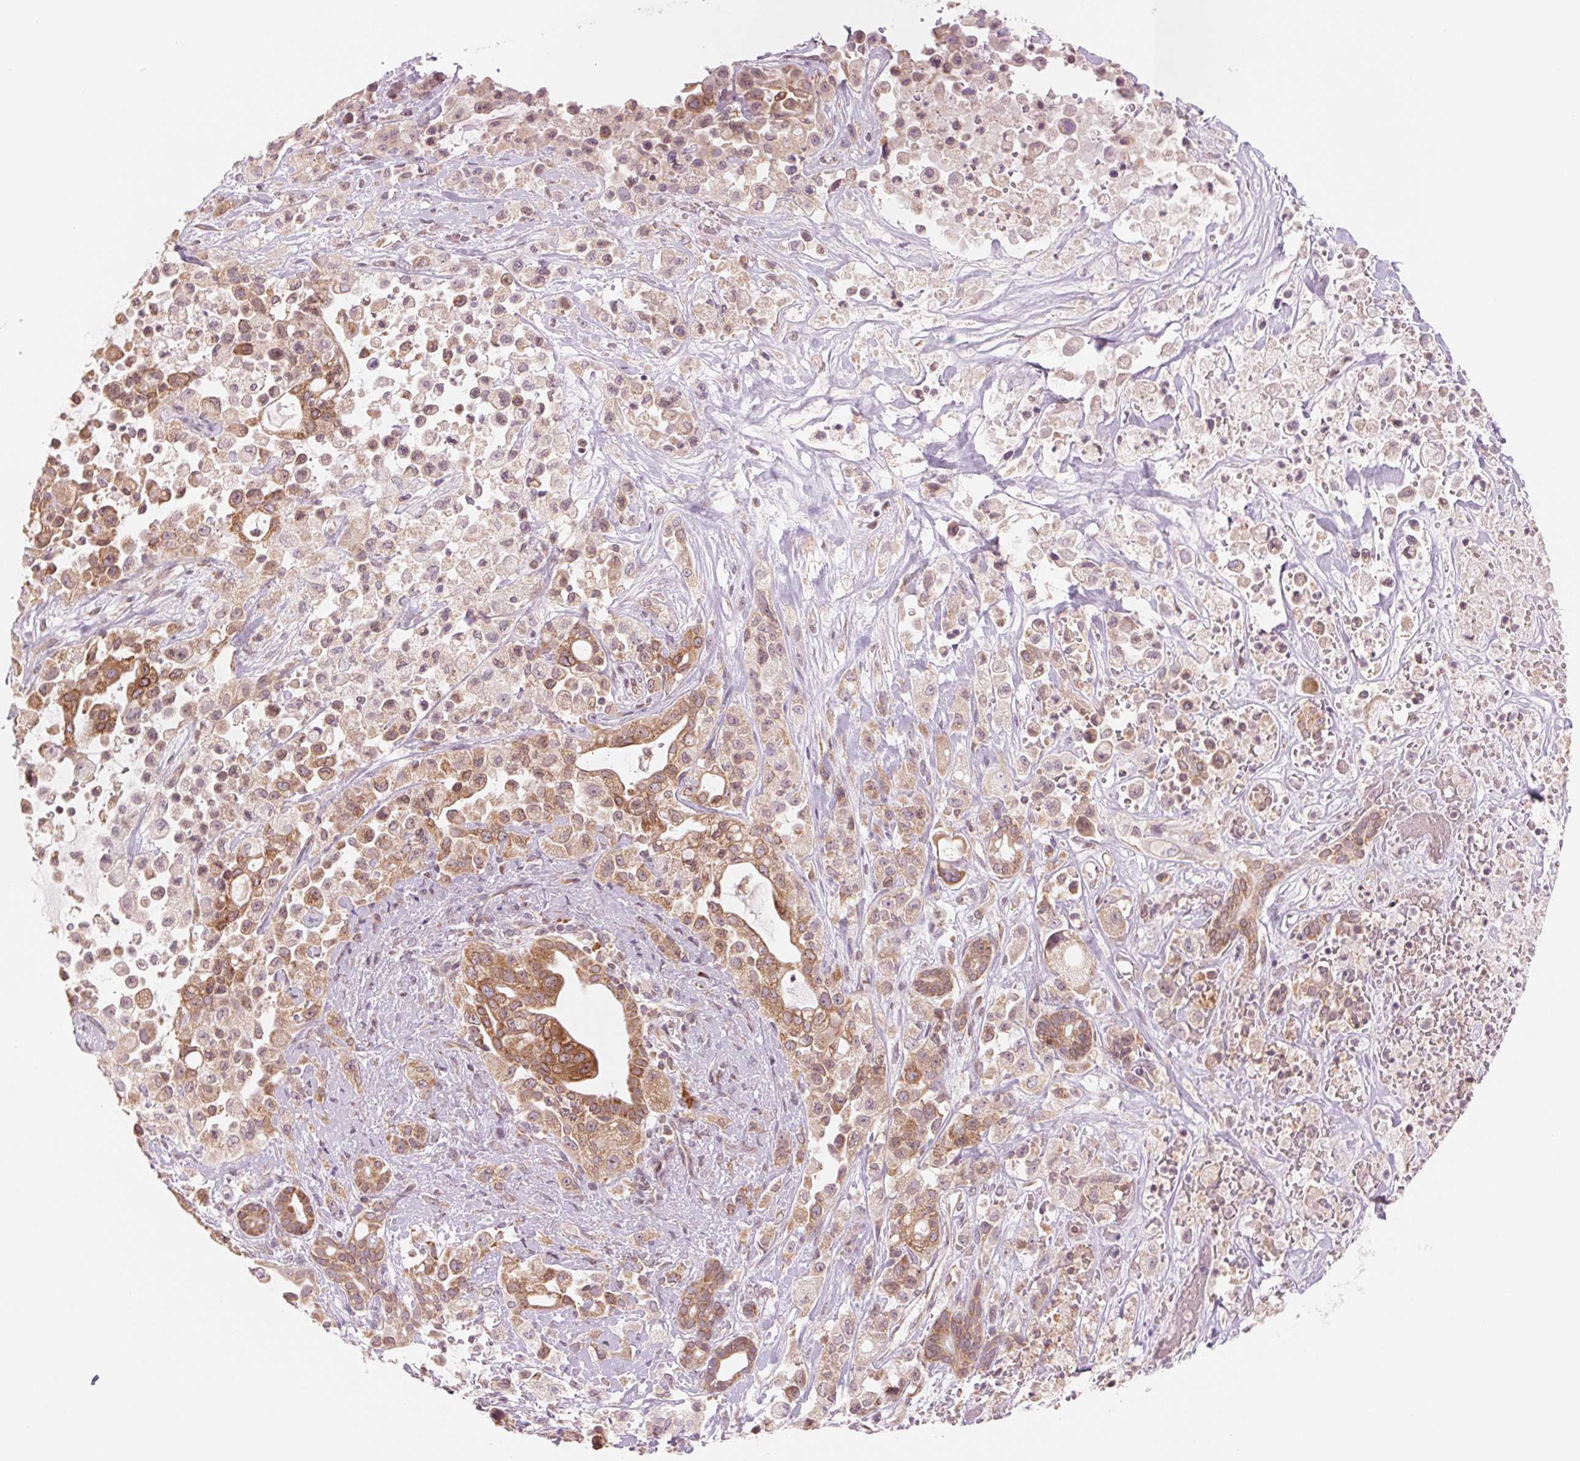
{"staining": {"intensity": "moderate", "quantity": ">75%", "location": "cytoplasmic/membranous"}, "tissue": "pancreatic cancer", "cell_type": "Tumor cells", "image_type": "cancer", "snomed": [{"axis": "morphology", "description": "Adenocarcinoma, NOS"}, {"axis": "topography", "description": "Pancreas"}], "caption": "High-magnification brightfield microscopy of adenocarcinoma (pancreatic) stained with DAB (3,3'-diaminobenzidine) (brown) and counterstained with hematoxylin (blue). tumor cells exhibit moderate cytoplasmic/membranous positivity is seen in approximately>75% of cells. (DAB IHC, brown staining for protein, blue staining for nuclei).", "gene": "TECR", "patient": {"sex": "male", "age": 44}}